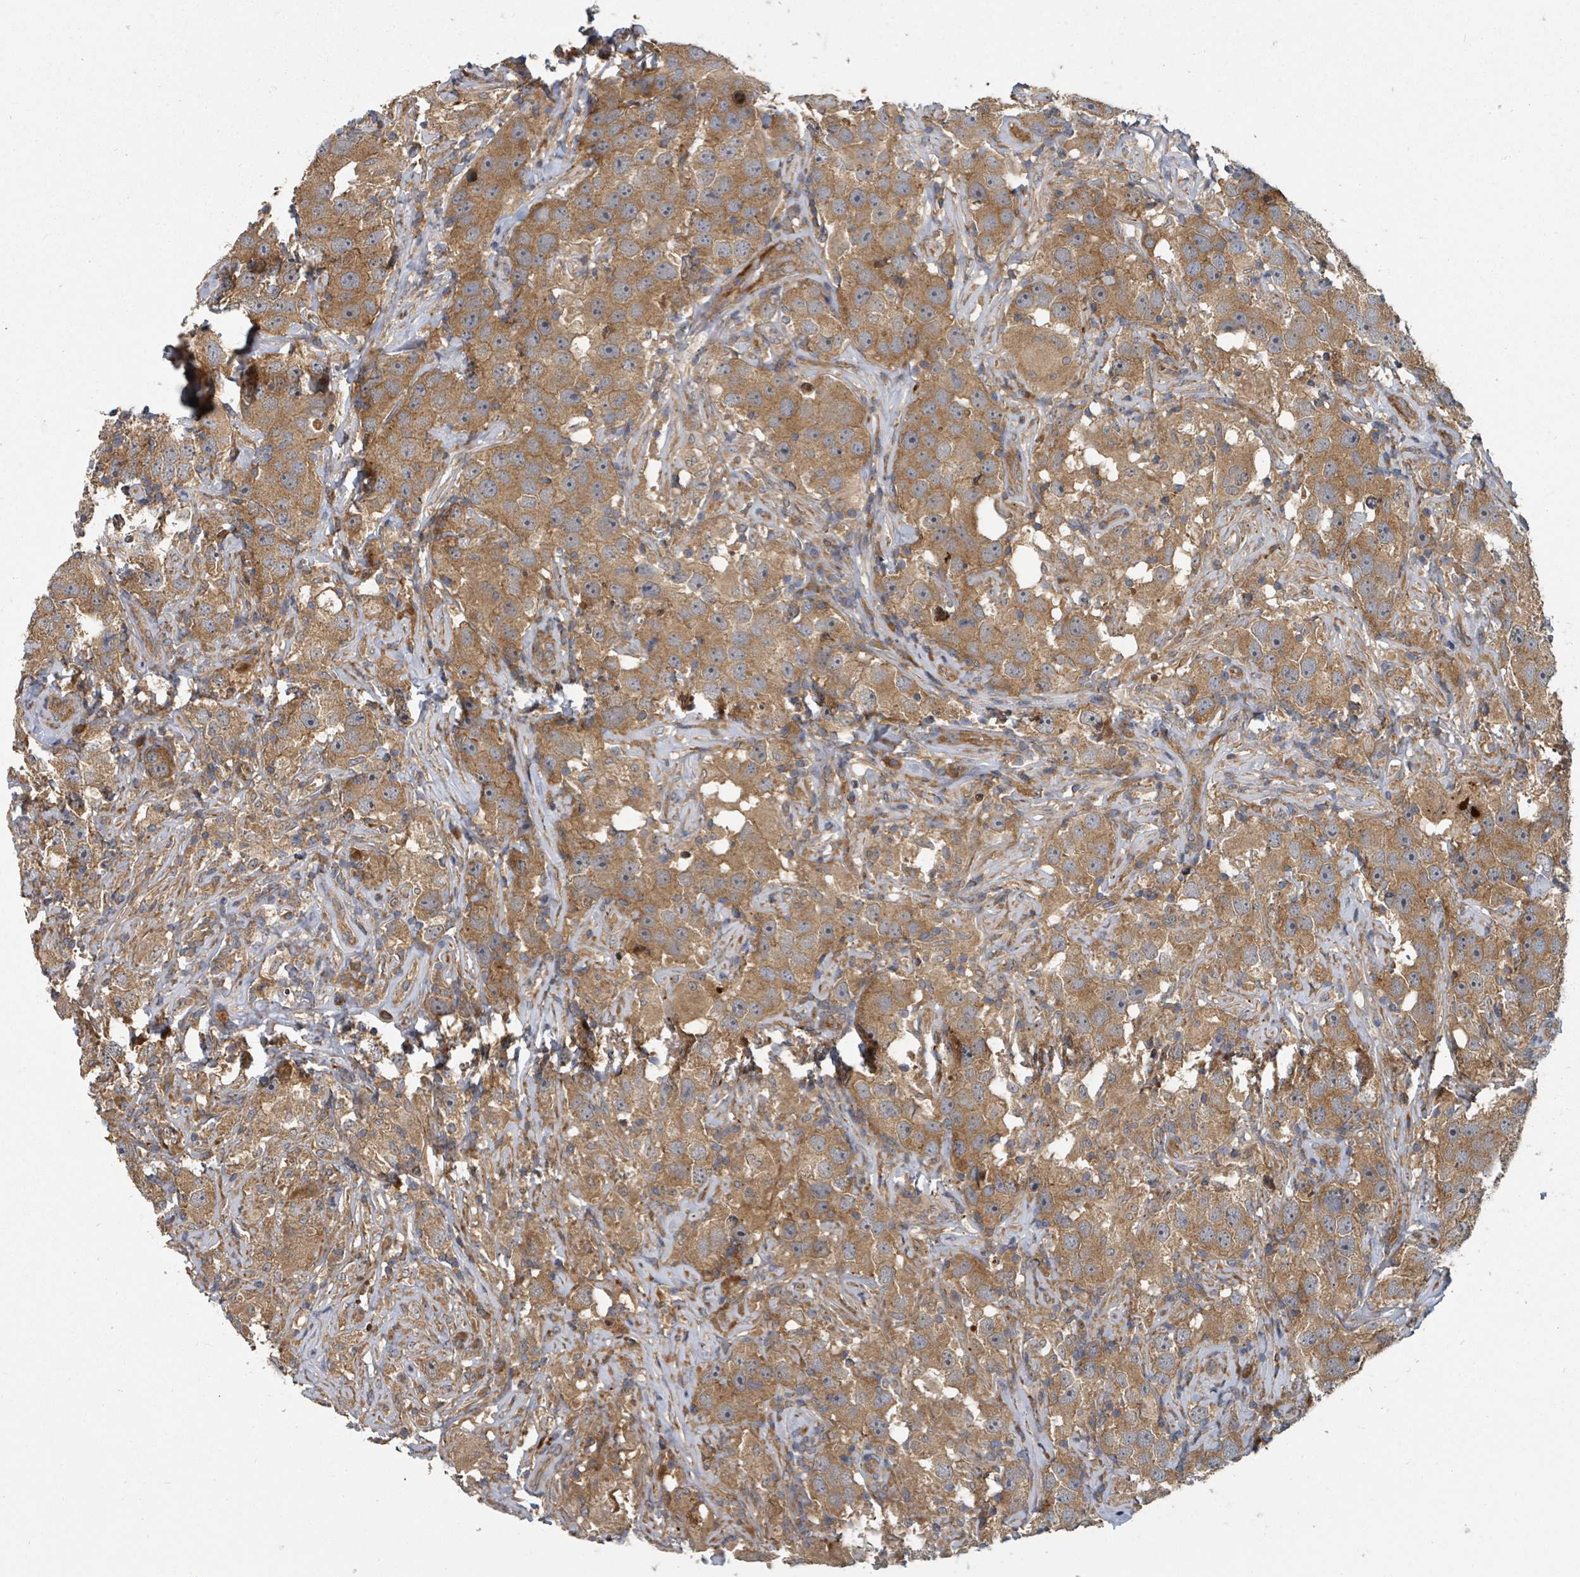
{"staining": {"intensity": "moderate", "quantity": ">75%", "location": "cytoplasmic/membranous"}, "tissue": "testis cancer", "cell_type": "Tumor cells", "image_type": "cancer", "snomed": [{"axis": "morphology", "description": "Seminoma, NOS"}, {"axis": "topography", "description": "Testis"}], "caption": "Immunohistochemistry (IHC) (DAB) staining of testis cancer reveals moderate cytoplasmic/membranous protein staining in about >75% of tumor cells.", "gene": "DPM1", "patient": {"sex": "male", "age": 49}}